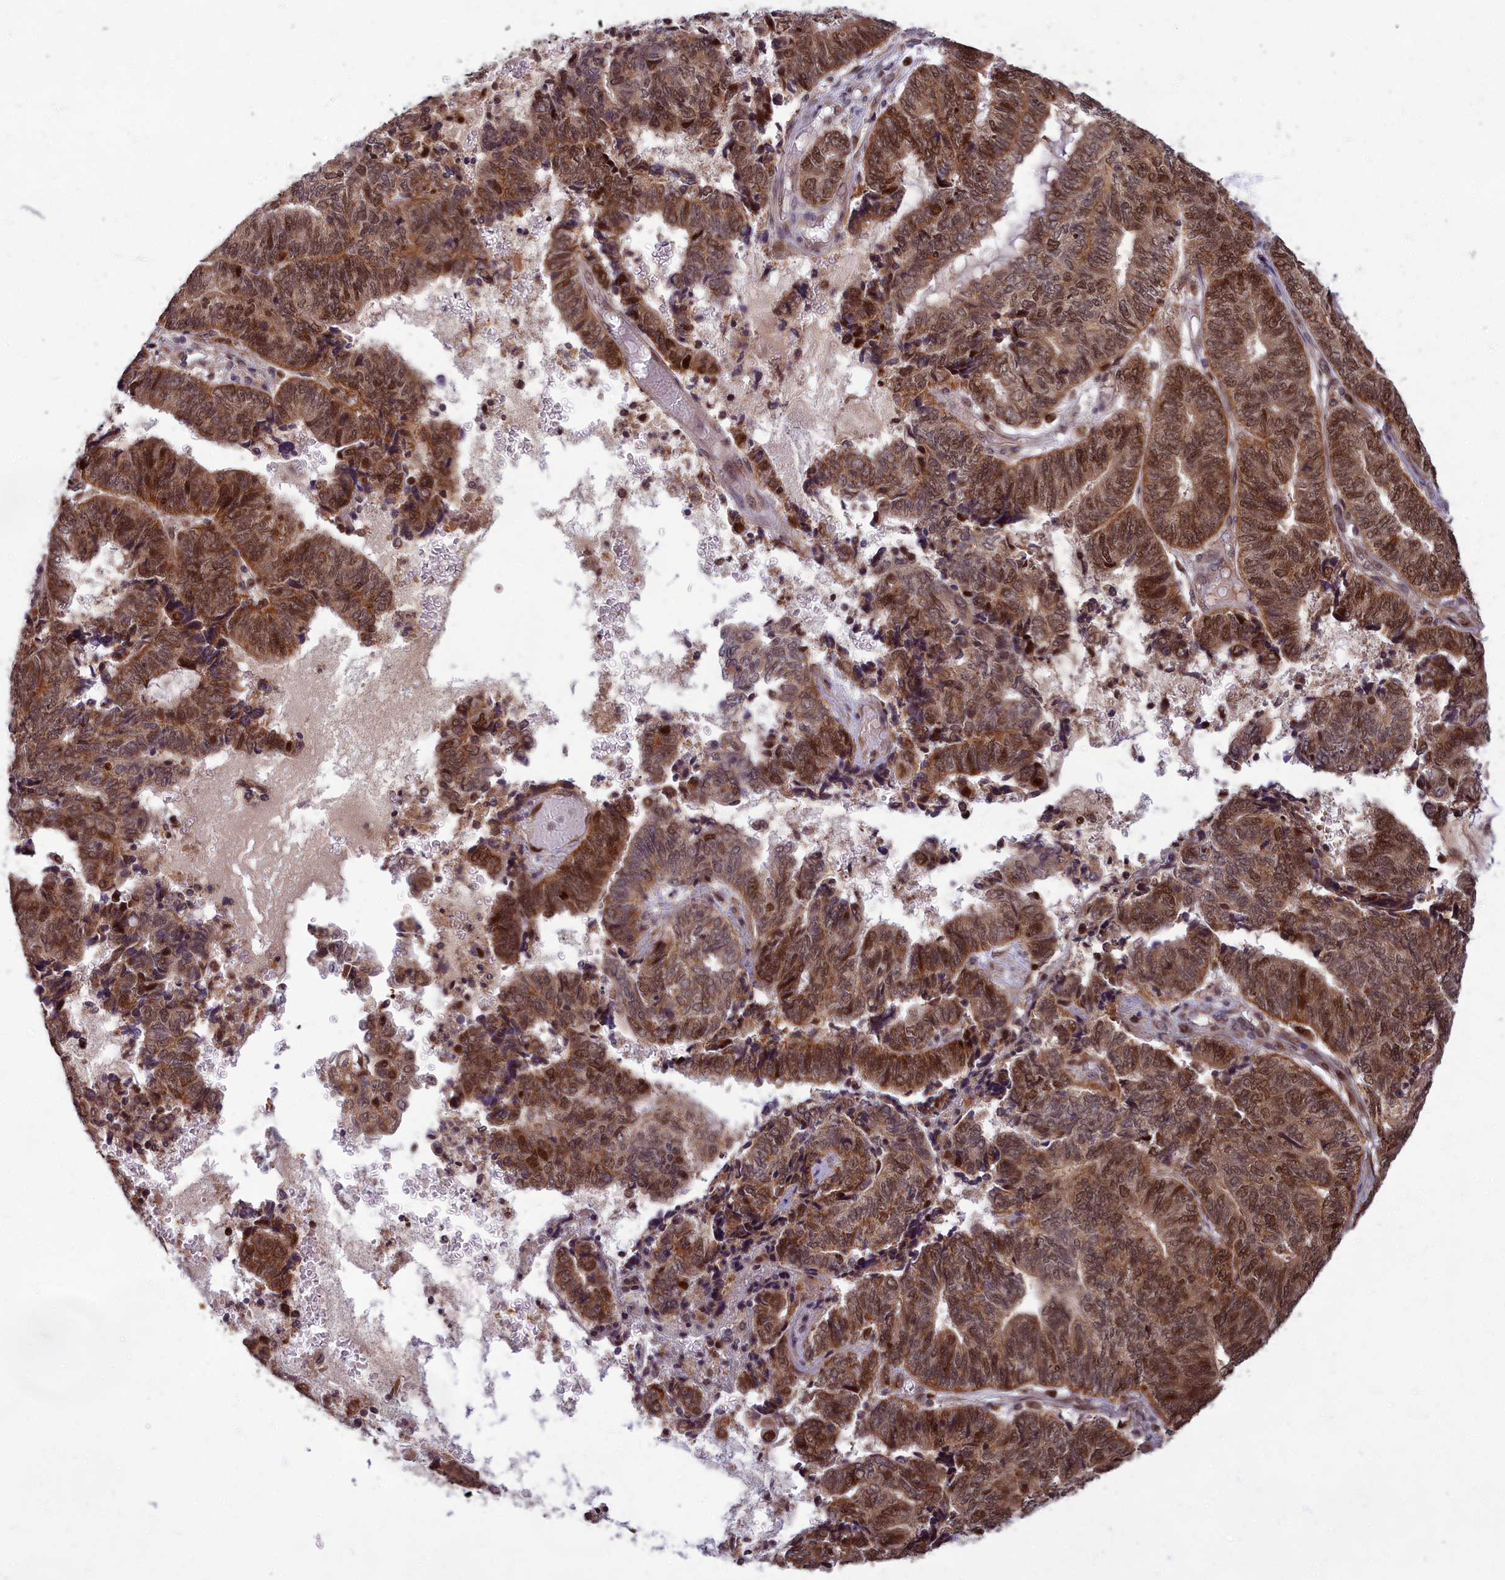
{"staining": {"intensity": "moderate", "quantity": ">75%", "location": "cytoplasmic/membranous,nuclear"}, "tissue": "endometrial cancer", "cell_type": "Tumor cells", "image_type": "cancer", "snomed": [{"axis": "morphology", "description": "Adenocarcinoma, NOS"}, {"axis": "topography", "description": "Uterus"}, {"axis": "topography", "description": "Endometrium"}], "caption": "Protein expression analysis of endometrial cancer reveals moderate cytoplasmic/membranous and nuclear expression in about >75% of tumor cells. (brown staining indicates protein expression, while blue staining denotes nuclei).", "gene": "EARS2", "patient": {"sex": "female", "age": 70}}